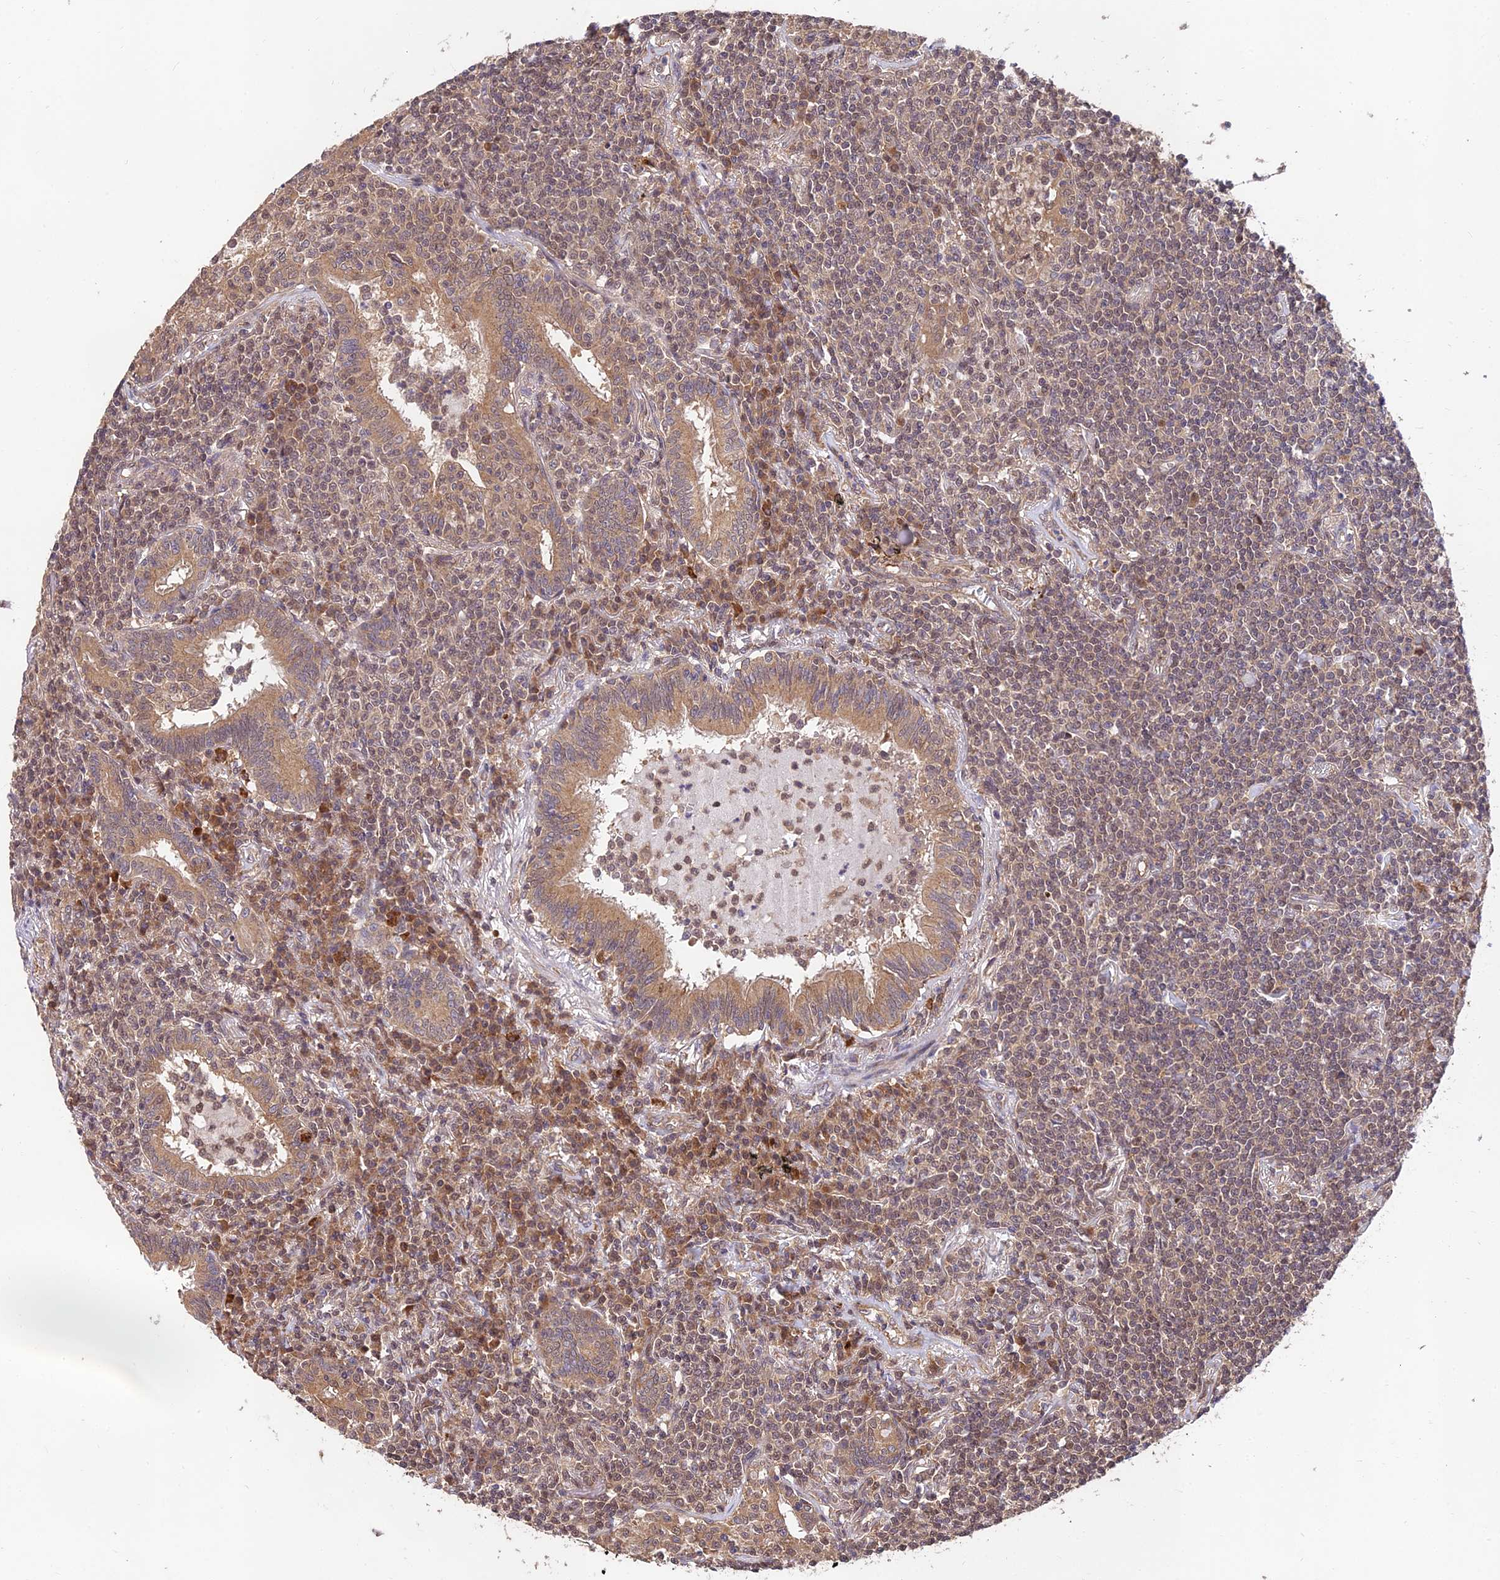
{"staining": {"intensity": "weak", "quantity": "25%-75%", "location": "nuclear"}, "tissue": "lymphoma", "cell_type": "Tumor cells", "image_type": "cancer", "snomed": [{"axis": "morphology", "description": "Malignant lymphoma, non-Hodgkin's type, Low grade"}, {"axis": "topography", "description": "Lung"}], "caption": "Immunohistochemical staining of low-grade malignant lymphoma, non-Hodgkin's type demonstrates weak nuclear protein expression in about 25%-75% of tumor cells. (brown staining indicates protein expression, while blue staining denotes nuclei).", "gene": "MKKS", "patient": {"sex": "female", "age": 71}}